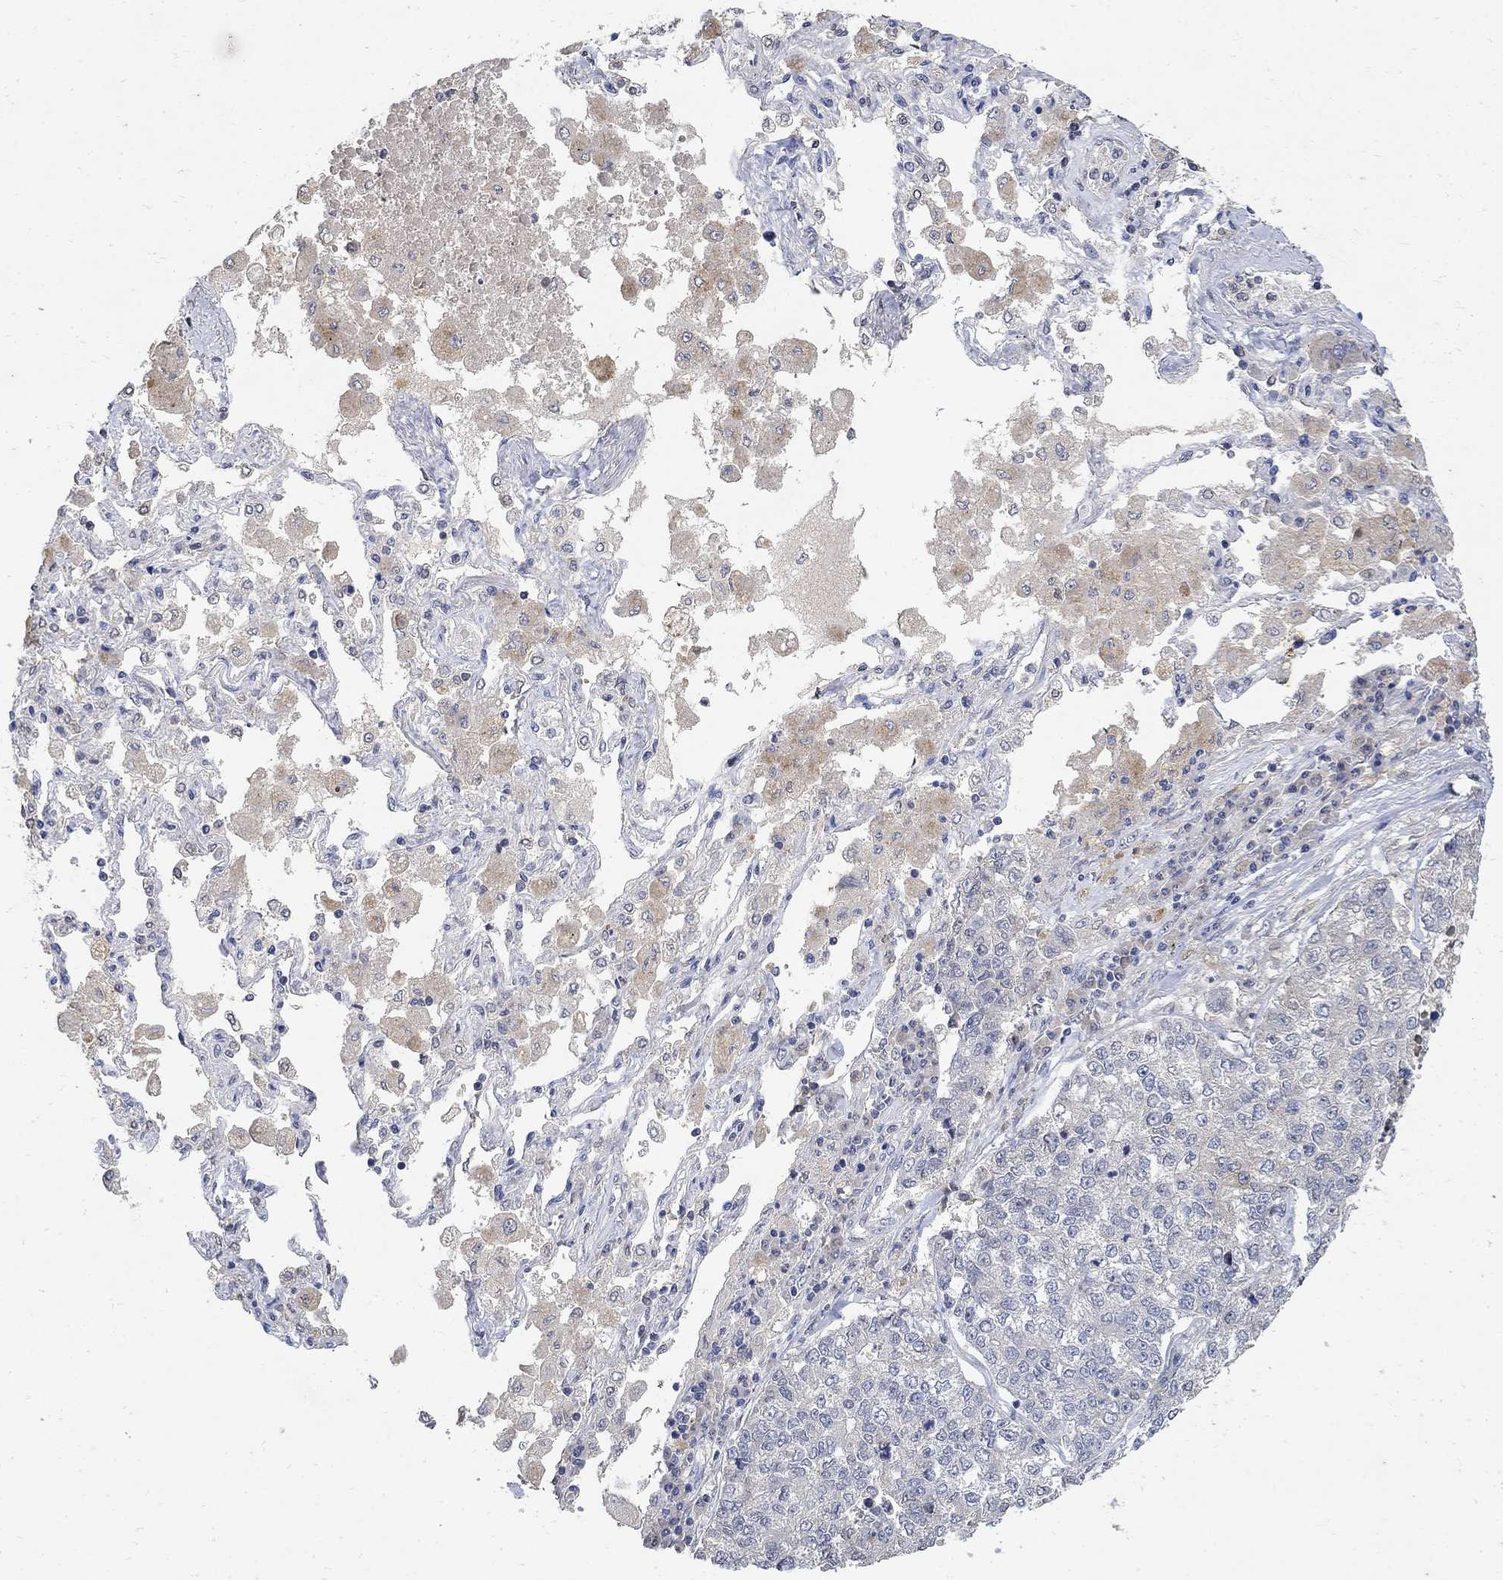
{"staining": {"intensity": "negative", "quantity": "none", "location": "none"}, "tissue": "lung cancer", "cell_type": "Tumor cells", "image_type": "cancer", "snomed": [{"axis": "morphology", "description": "Adenocarcinoma, NOS"}, {"axis": "topography", "description": "Lung"}], "caption": "A histopathology image of adenocarcinoma (lung) stained for a protein shows no brown staining in tumor cells. (DAB (3,3'-diaminobenzidine) immunohistochemistry (IHC) visualized using brightfield microscopy, high magnification).", "gene": "TMEM169", "patient": {"sex": "male", "age": 49}}